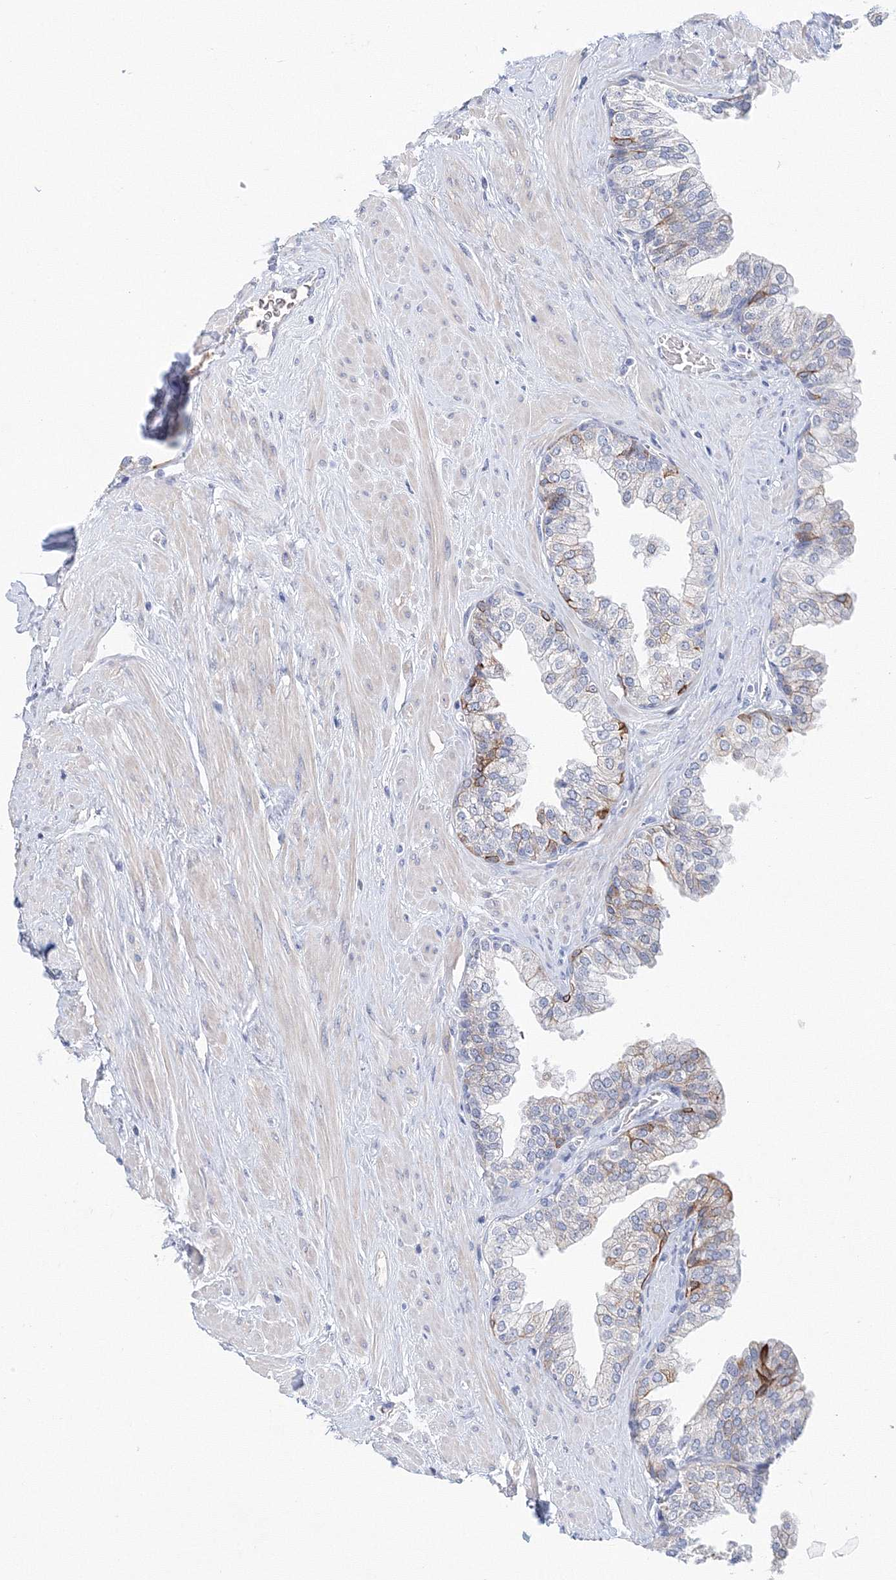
{"staining": {"intensity": "strong", "quantity": "<25%", "location": "cytoplasmic/membranous"}, "tissue": "prostate", "cell_type": "Glandular cells", "image_type": "normal", "snomed": [{"axis": "morphology", "description": "Normal tissue, NOS"}, {"axis": "morphology", "description": "Urothelial carcinoma, Low grade"}, {"axis": "topography", "description": "Urinary bladder"}, {"axis": "topography", "description": "Prostate"}], "caption": "Glandular cells show medium levels of strong cytoplasmic/membranous staining in approximately <25% of cells in normal human prostate. The staining was performed using DAB (3,3'-diaminobenzidine), with brown indicating positive protein expression. Nuclei are stained blue with hematoxylin.", "gene": "LRRIQ4", "patient": {"sex": "male", "age": 60}}